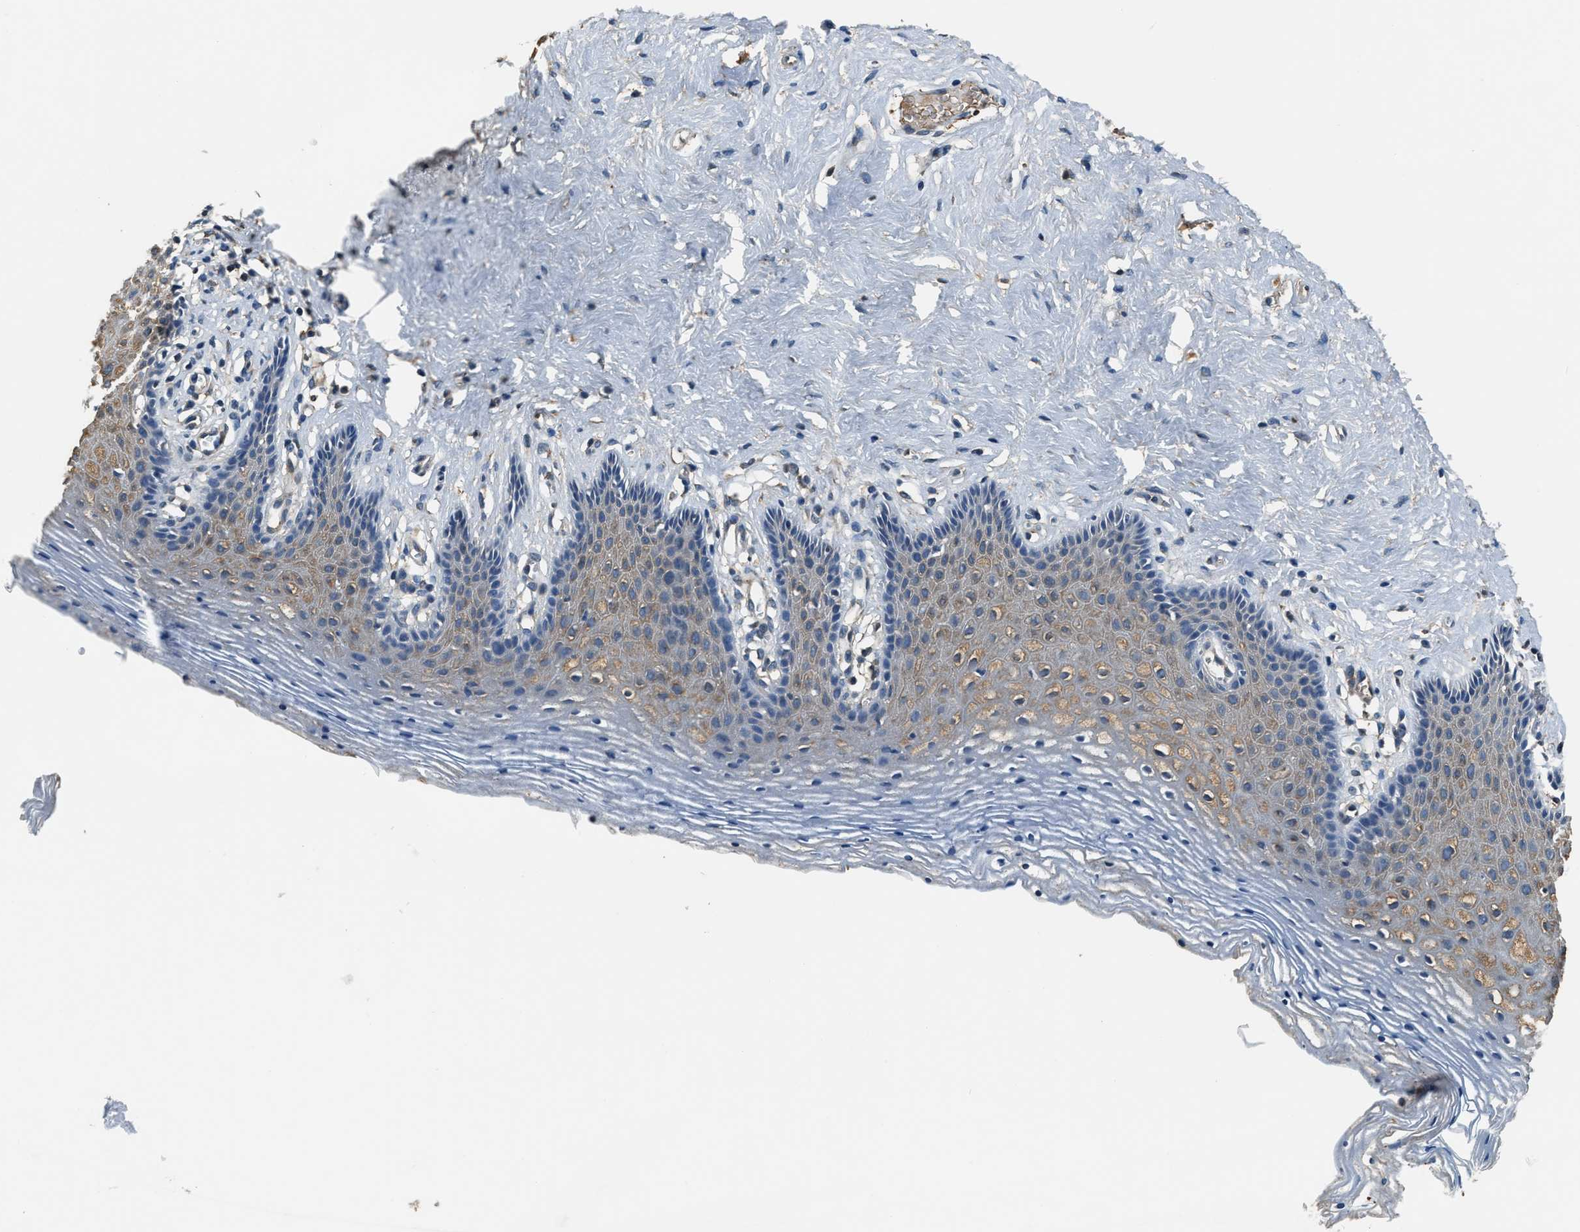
{"staining": {"intensity": "weak", "quantity": "<25%", "location": "cytoplasmic/membranous"}, "tissue": "vagina", "cell_type": "Squamous epithelial cells", "image_type": "normal", "snomed": [{"axis": "morphology", "description": "Normal tissue, NOS"}, {"axis": "topography", "description": "Vagina"}], "caption": "Vagina stained for a protein using IHC reveals no expression squamous epithelial cells.", "gene": "EEA1", "patient": {"sex": "female", "age": 32}}